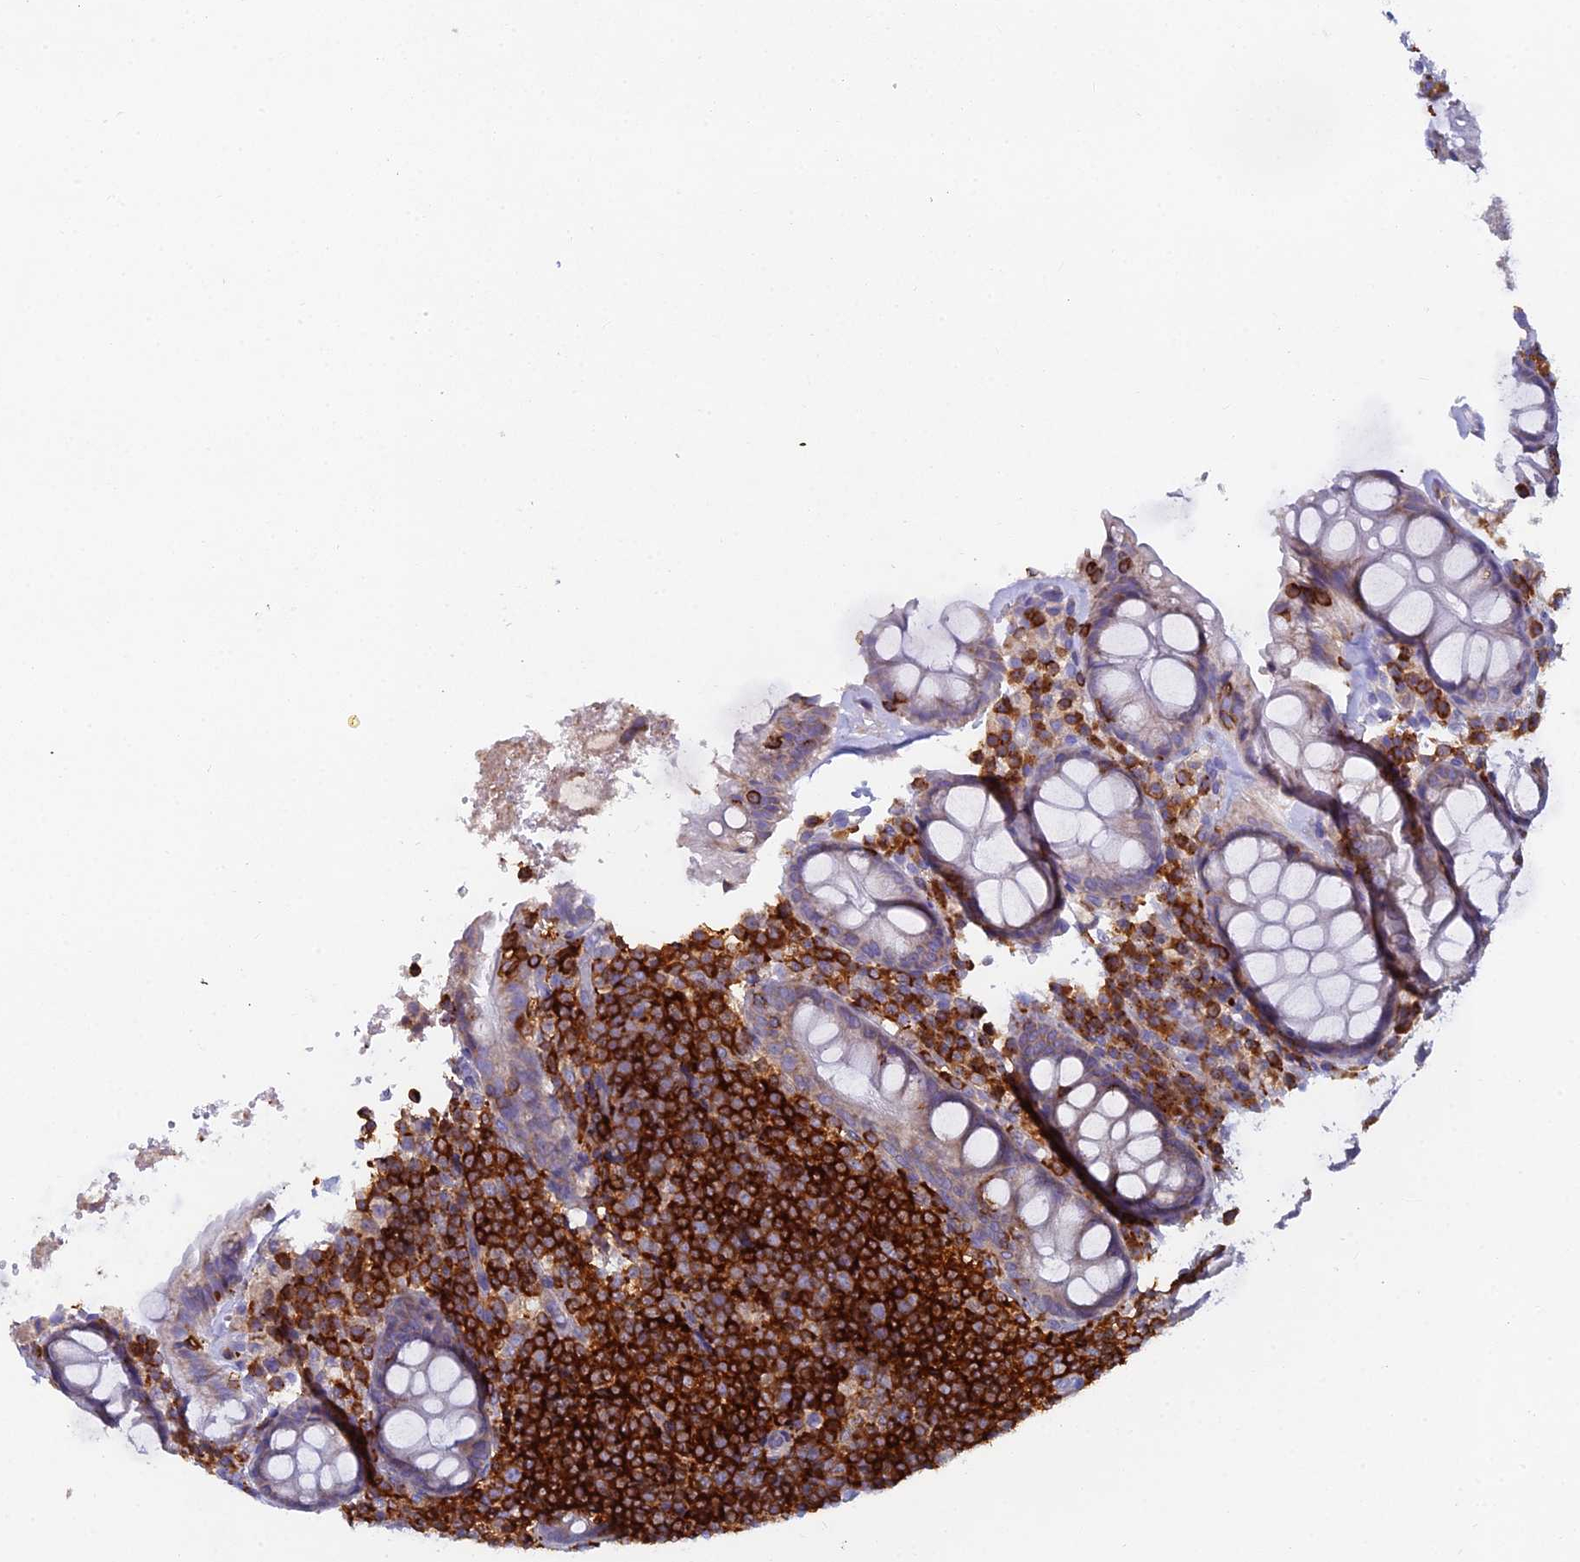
{"staining": {"intensity": "weak", "quantity": "25%-75%", "location": "cytoplasmic/membranous"}, "tissue": "rectum", "cell_type": "Glandular cells", "image_type": "normal", "snomed": [{"axis": "morphology", "description": "Normal tissue, NOS"}, {"axis": "topography", "description": "Rectum"}], "caption": "Immunohistochemical staining of unremarkable human rectum exhibits low levels of weak cytoplasmic/membranous expression in approximately 25%-75% of glandular cells. The protein of interest is shown in brown color, while the nuclei are stained blue.", "gene": "ABI3BP", "patient": {"sex": "male", "age": 83}}